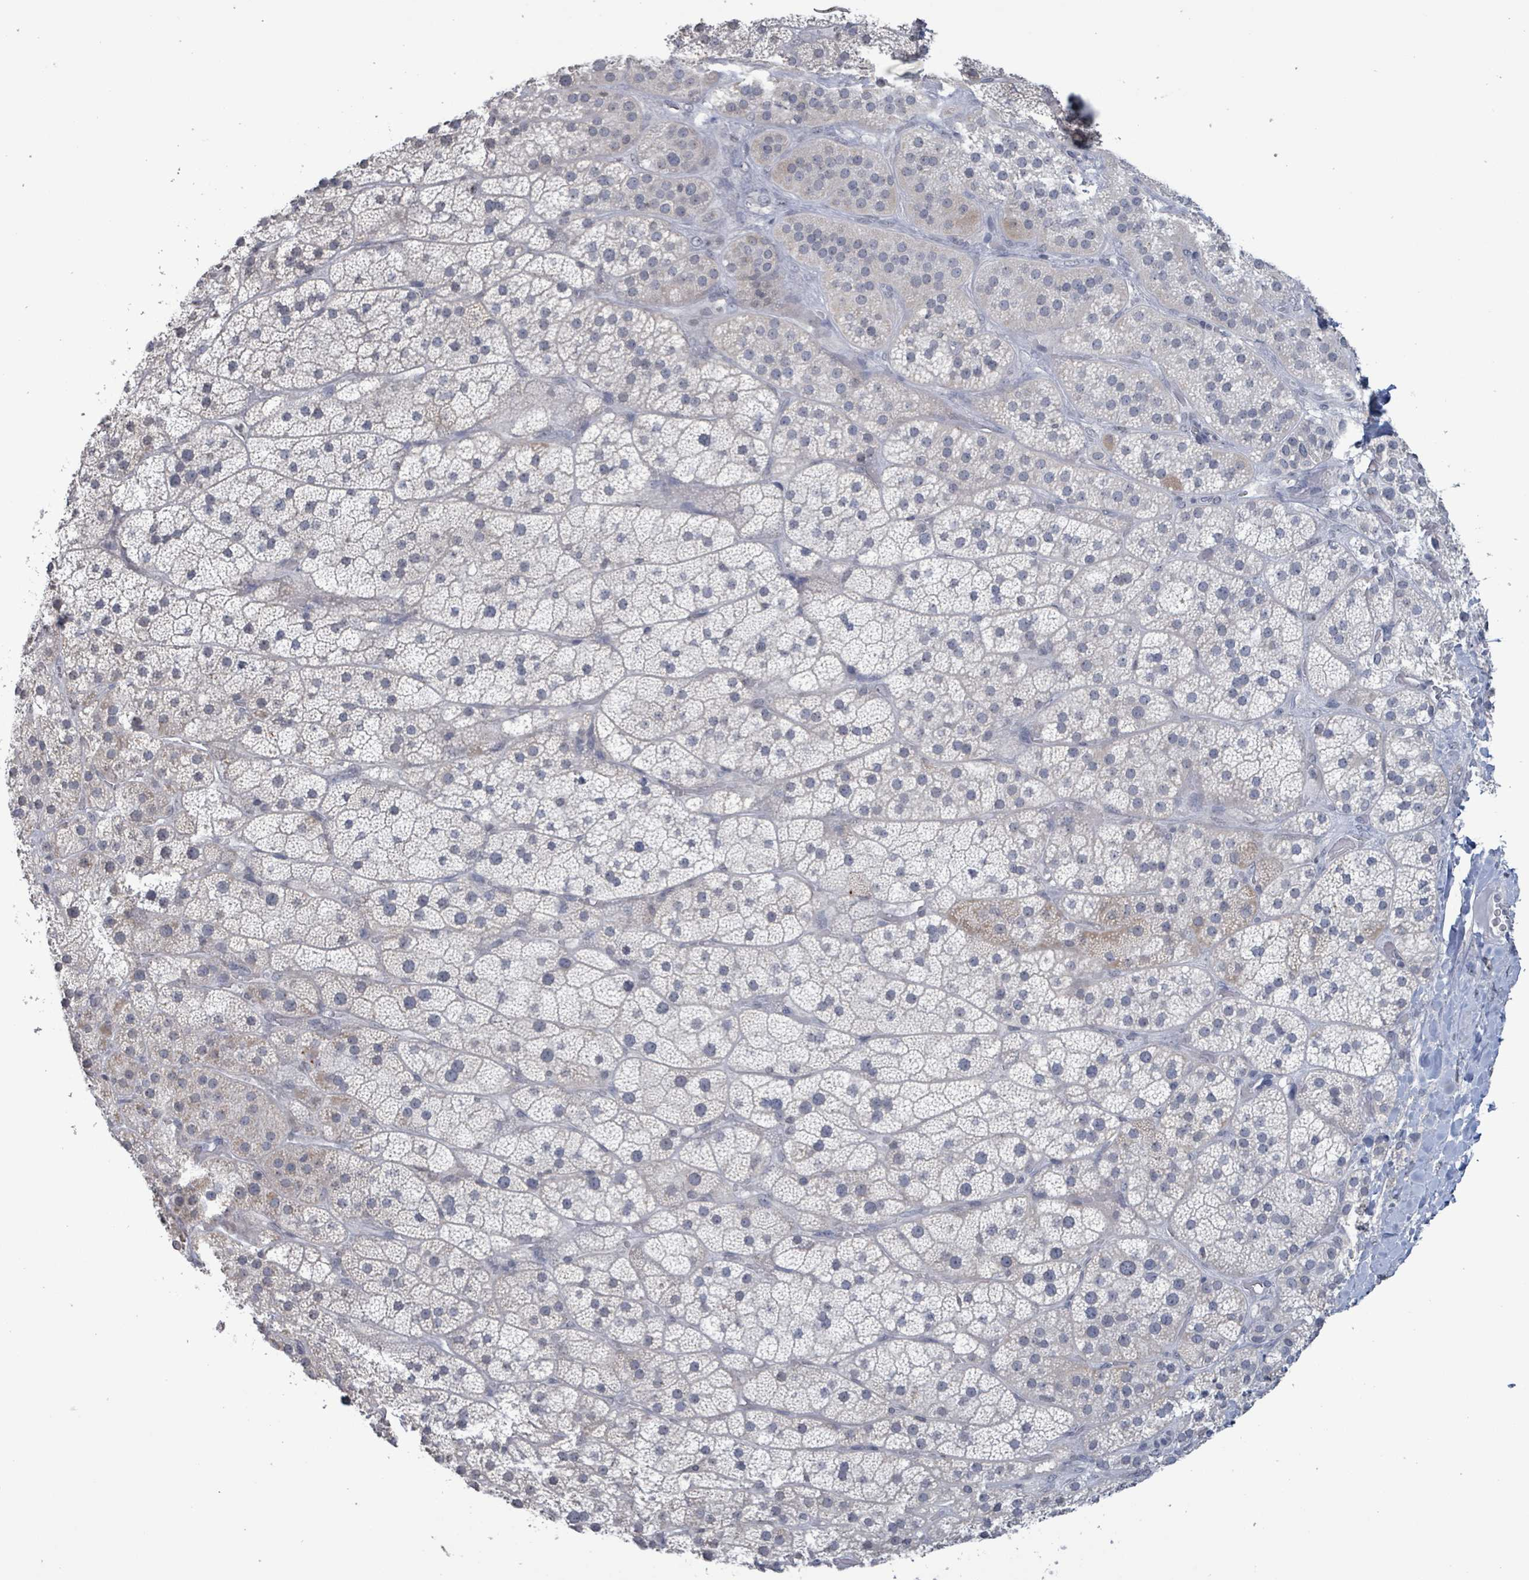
{"staining": {"intensity": "negative", "quantity": "none", "location": "none"}, "tissue": "adrenal gland", "cell_type": "Glandular cells", "image_type": "normal", "snomed": [{"axis": "morphology", "description": "Normal tissue, NOS"}, {"axis": "topography", "description": "Adrenal gland"}], "caption": "Glandular cells show no significant expression in unremarkable adrenal gland. Nuclei are stained in blue.", "gene": "CA9", "patient": {"sex": "male", "age": 57}}